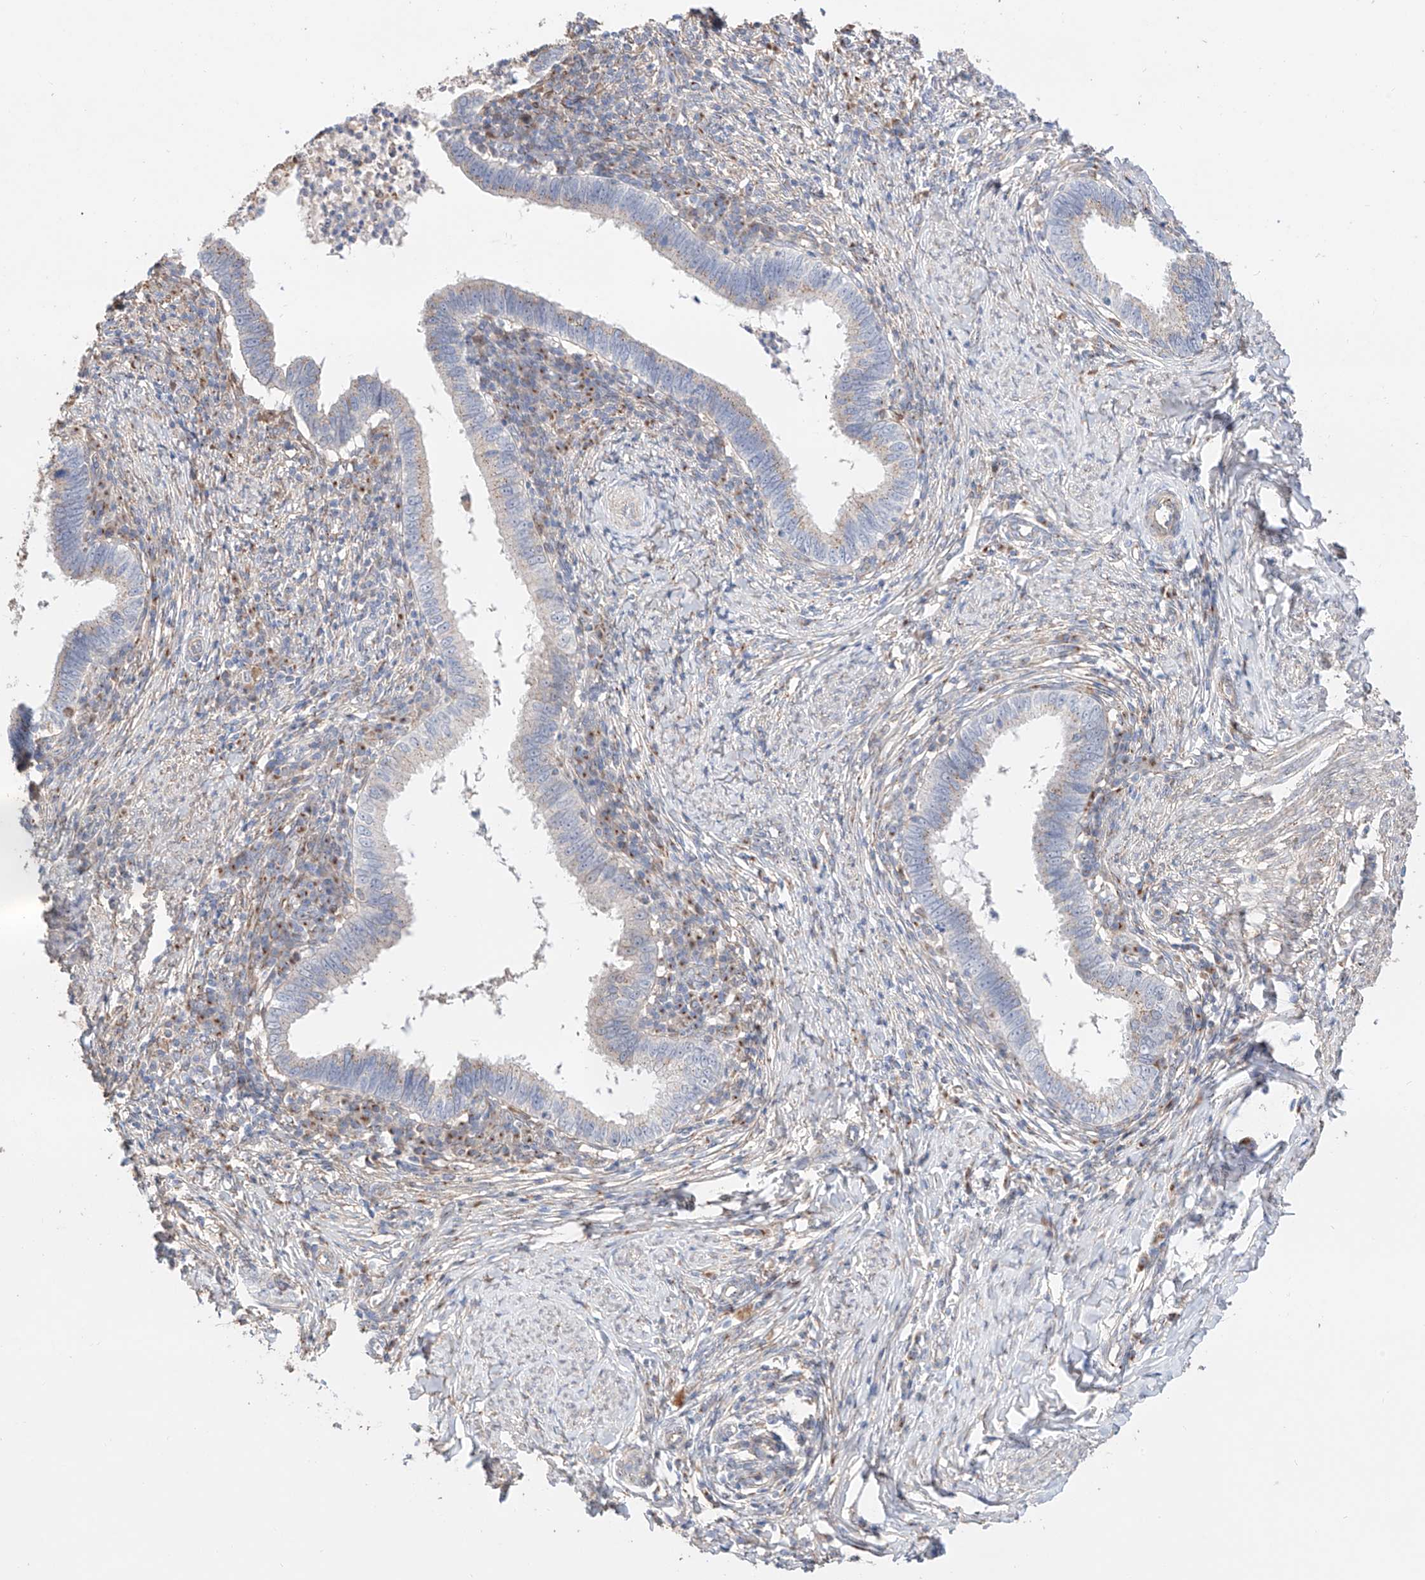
{"staining": {"intensity": "negative", "quantity": "none", "location": "none"}, "tissue": "cervical cancer", "cell_type": "Tumor cells", "image_type": "cancer", "snomed": [{"axis": "morphology", "description": "Adenocarcinoma, NOS"}, {"axis": "topography", "description": "Cervix"}], "caption": "A photomicrograph of cervical cancer (adenocarcinoma) stained for a protein exhibits no brown staining in tumor cells.", "gene": "MOSPD1", "patient": {"sex": "female", "age": 36}}